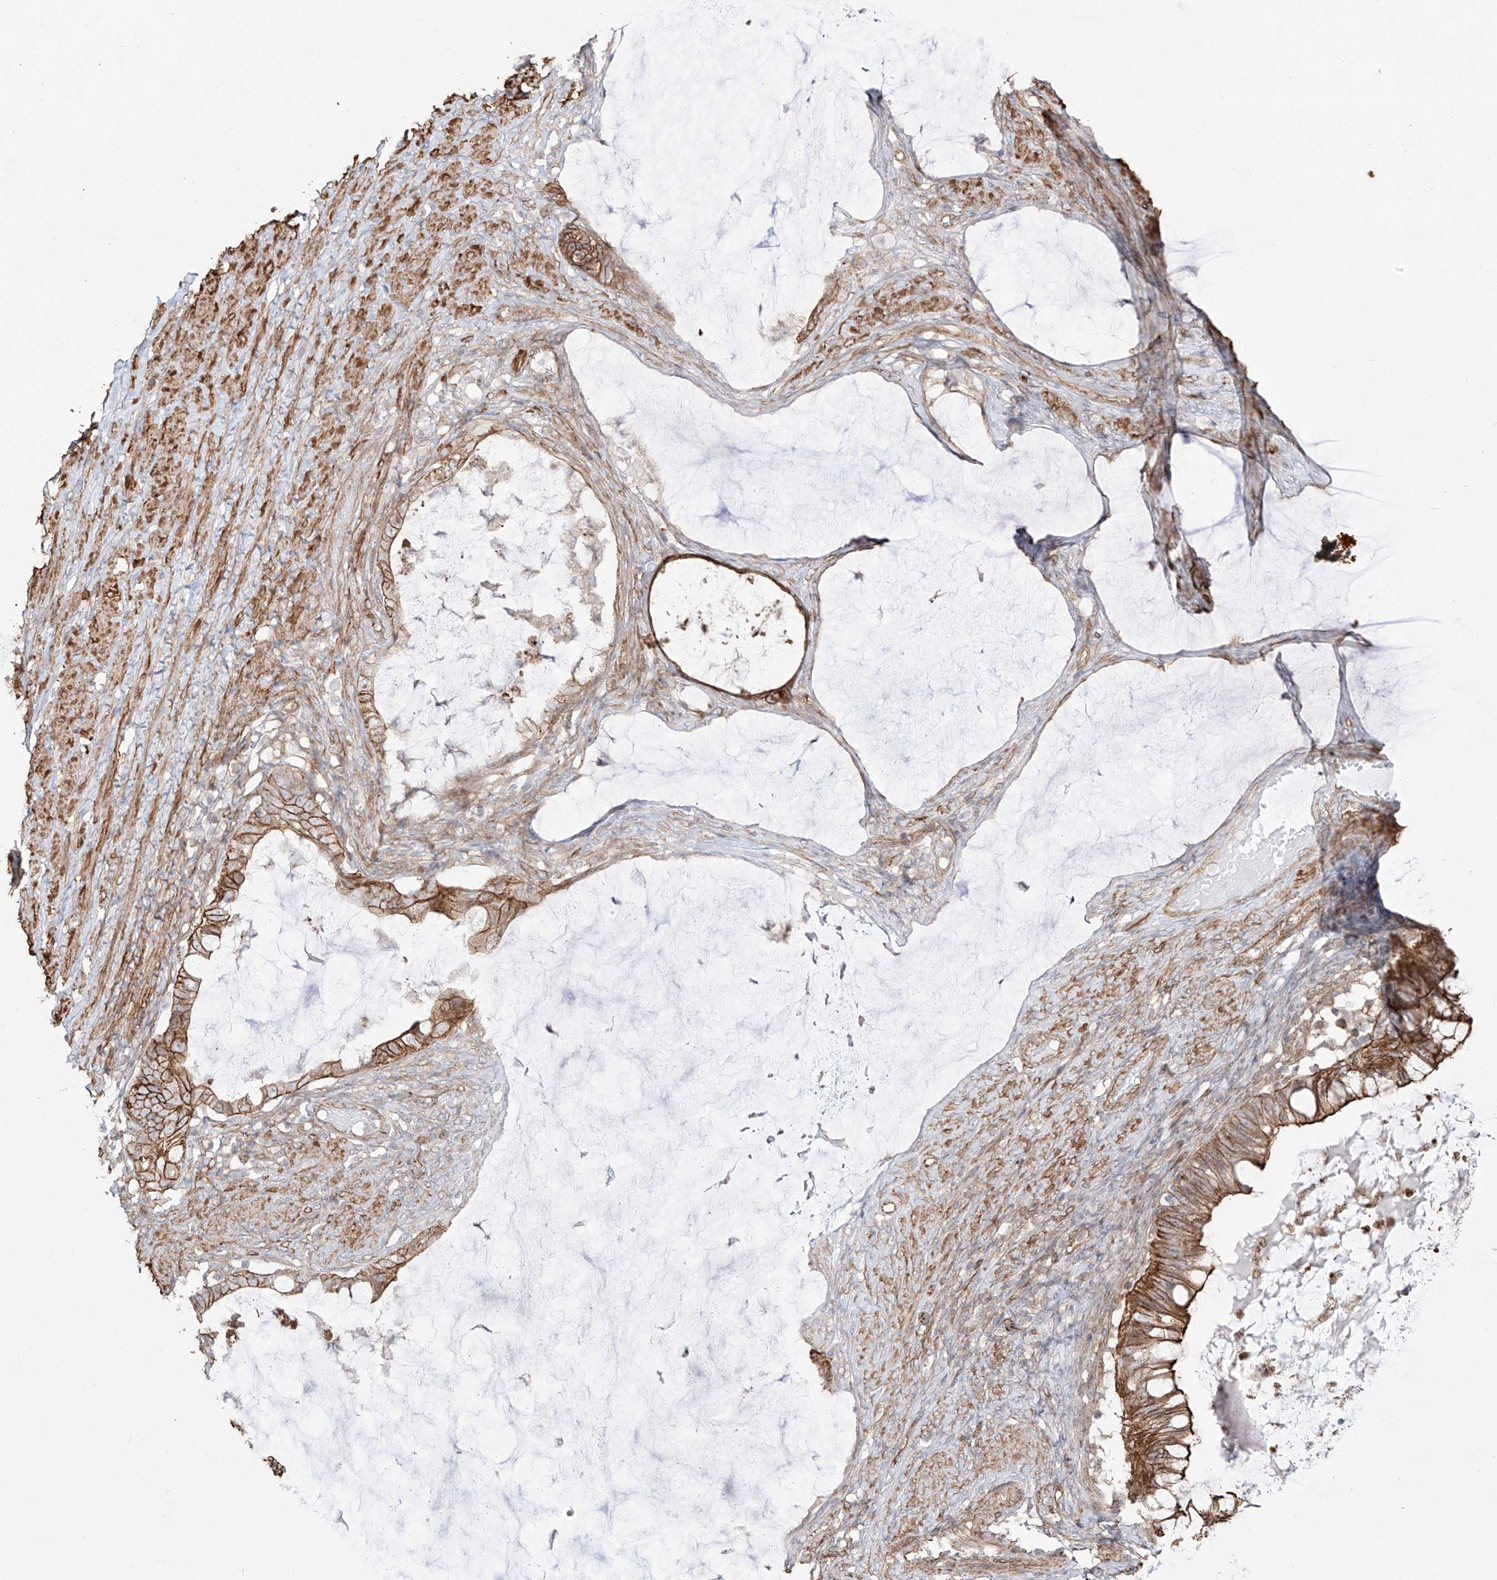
{"staining": {"intensity": "moderate", "quantity": ">75%", "location": "cytoplasmic/membranous"}, "tissue": "ovarian cancer", "cell_type": "Tumor cells", "image_type": "cancer", "snomed": [{"axis": "morphology", "description": "Cystadenocarcinoma, mucinous, NOS"}, {"axis": "topography", "description": "Ovary"}], "caption": "Immunohistochemical staining of human ovarian cancer reveals medium levels of moderate cytoplasmic/membranous protein staining in approximately >75% of tumor cells.", "gene": "ZNF180", "patient": {"sex": "female", "age": 61}}